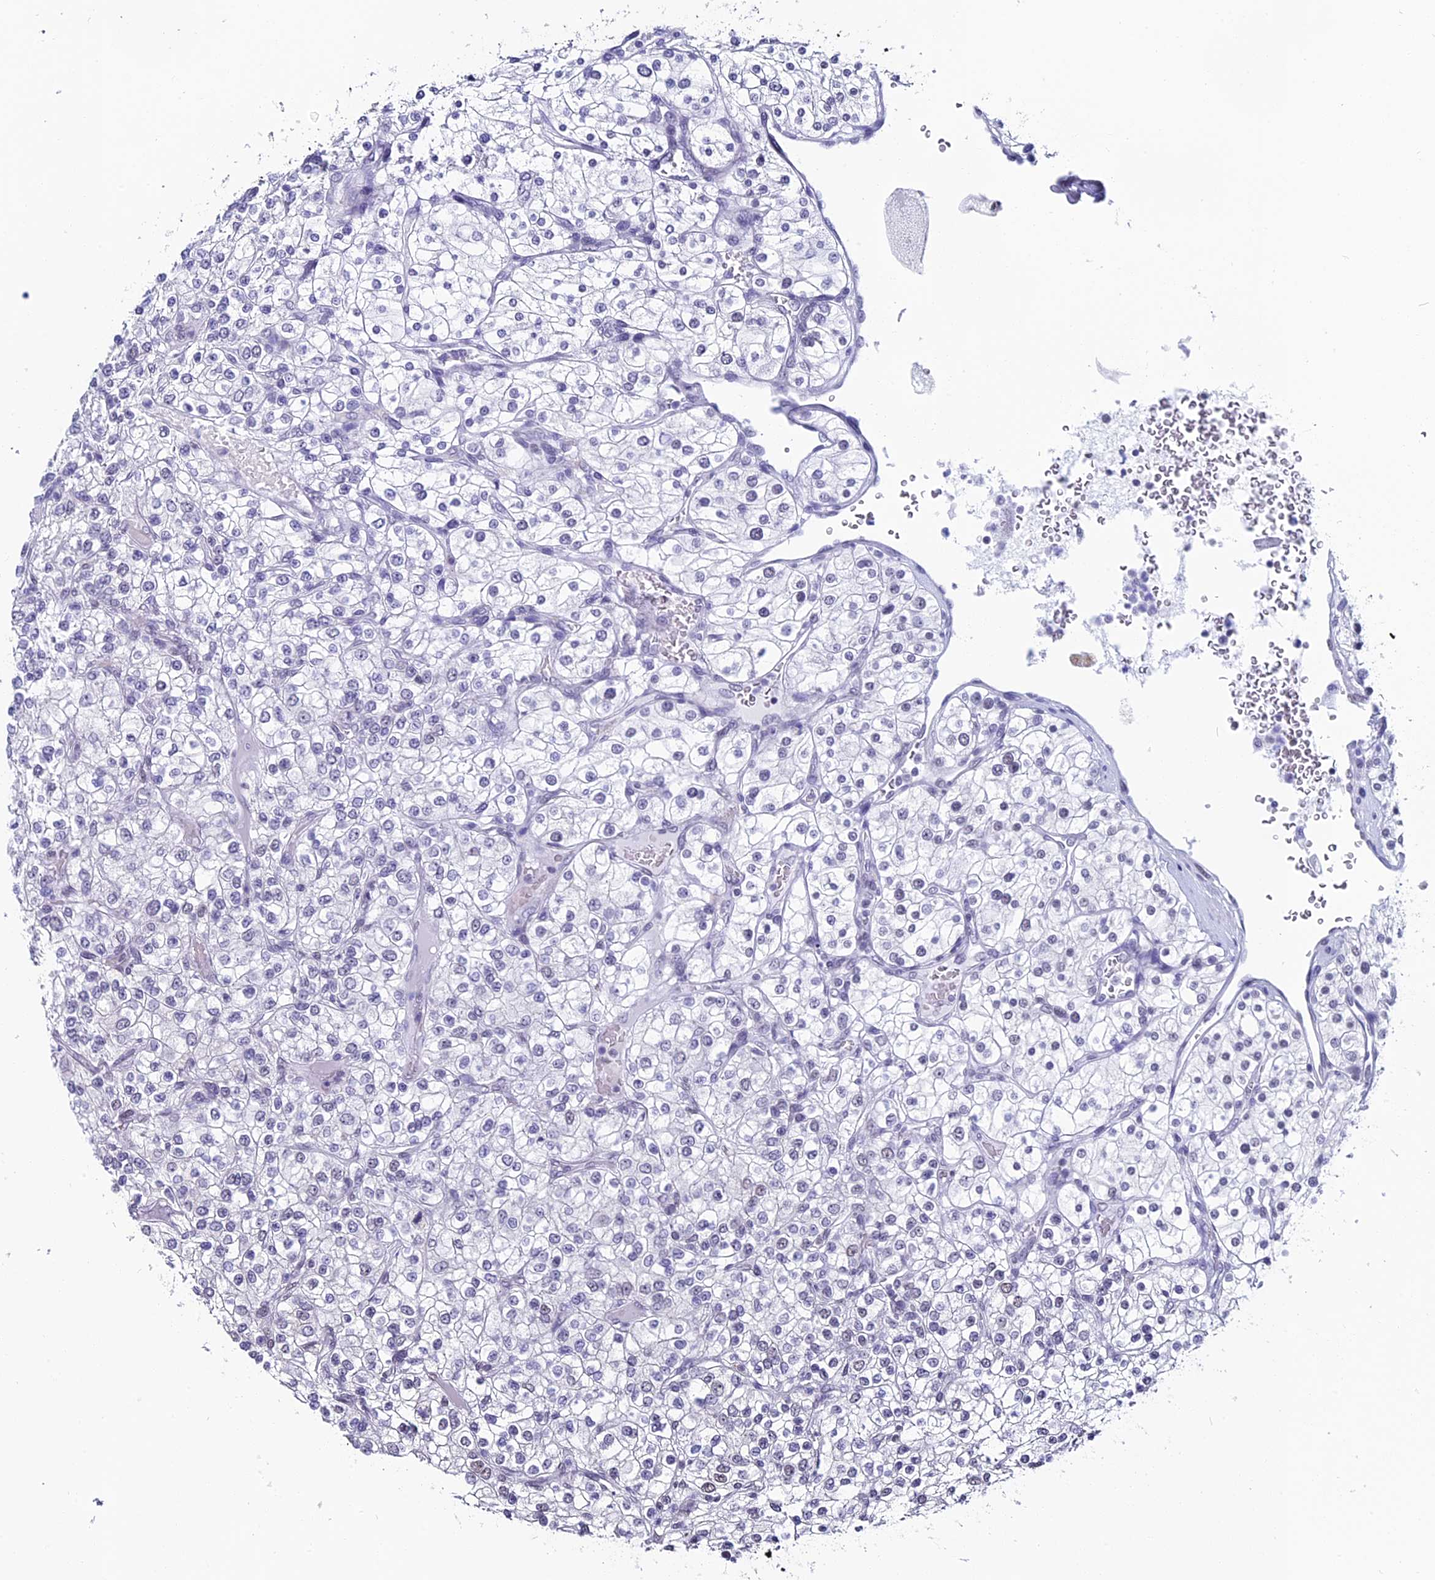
{"staining": {"intensity": "negative", "quantity": "none", "location": "none"}, "tissue": "renal cancer", "cell_type": "Tumor cells", "image_type": "cancer", "snomed": [{"axis": "morphology", "description": "Adenocarcinoma, NOS"}, {"axis": "topography", "description": "Kidney"}], "caption": "The photomicrograph displays no significant expression in tumor cells of renal cancer.", "gene": "CD2BP2", "patient": {"sex": "male", "age": 80}}